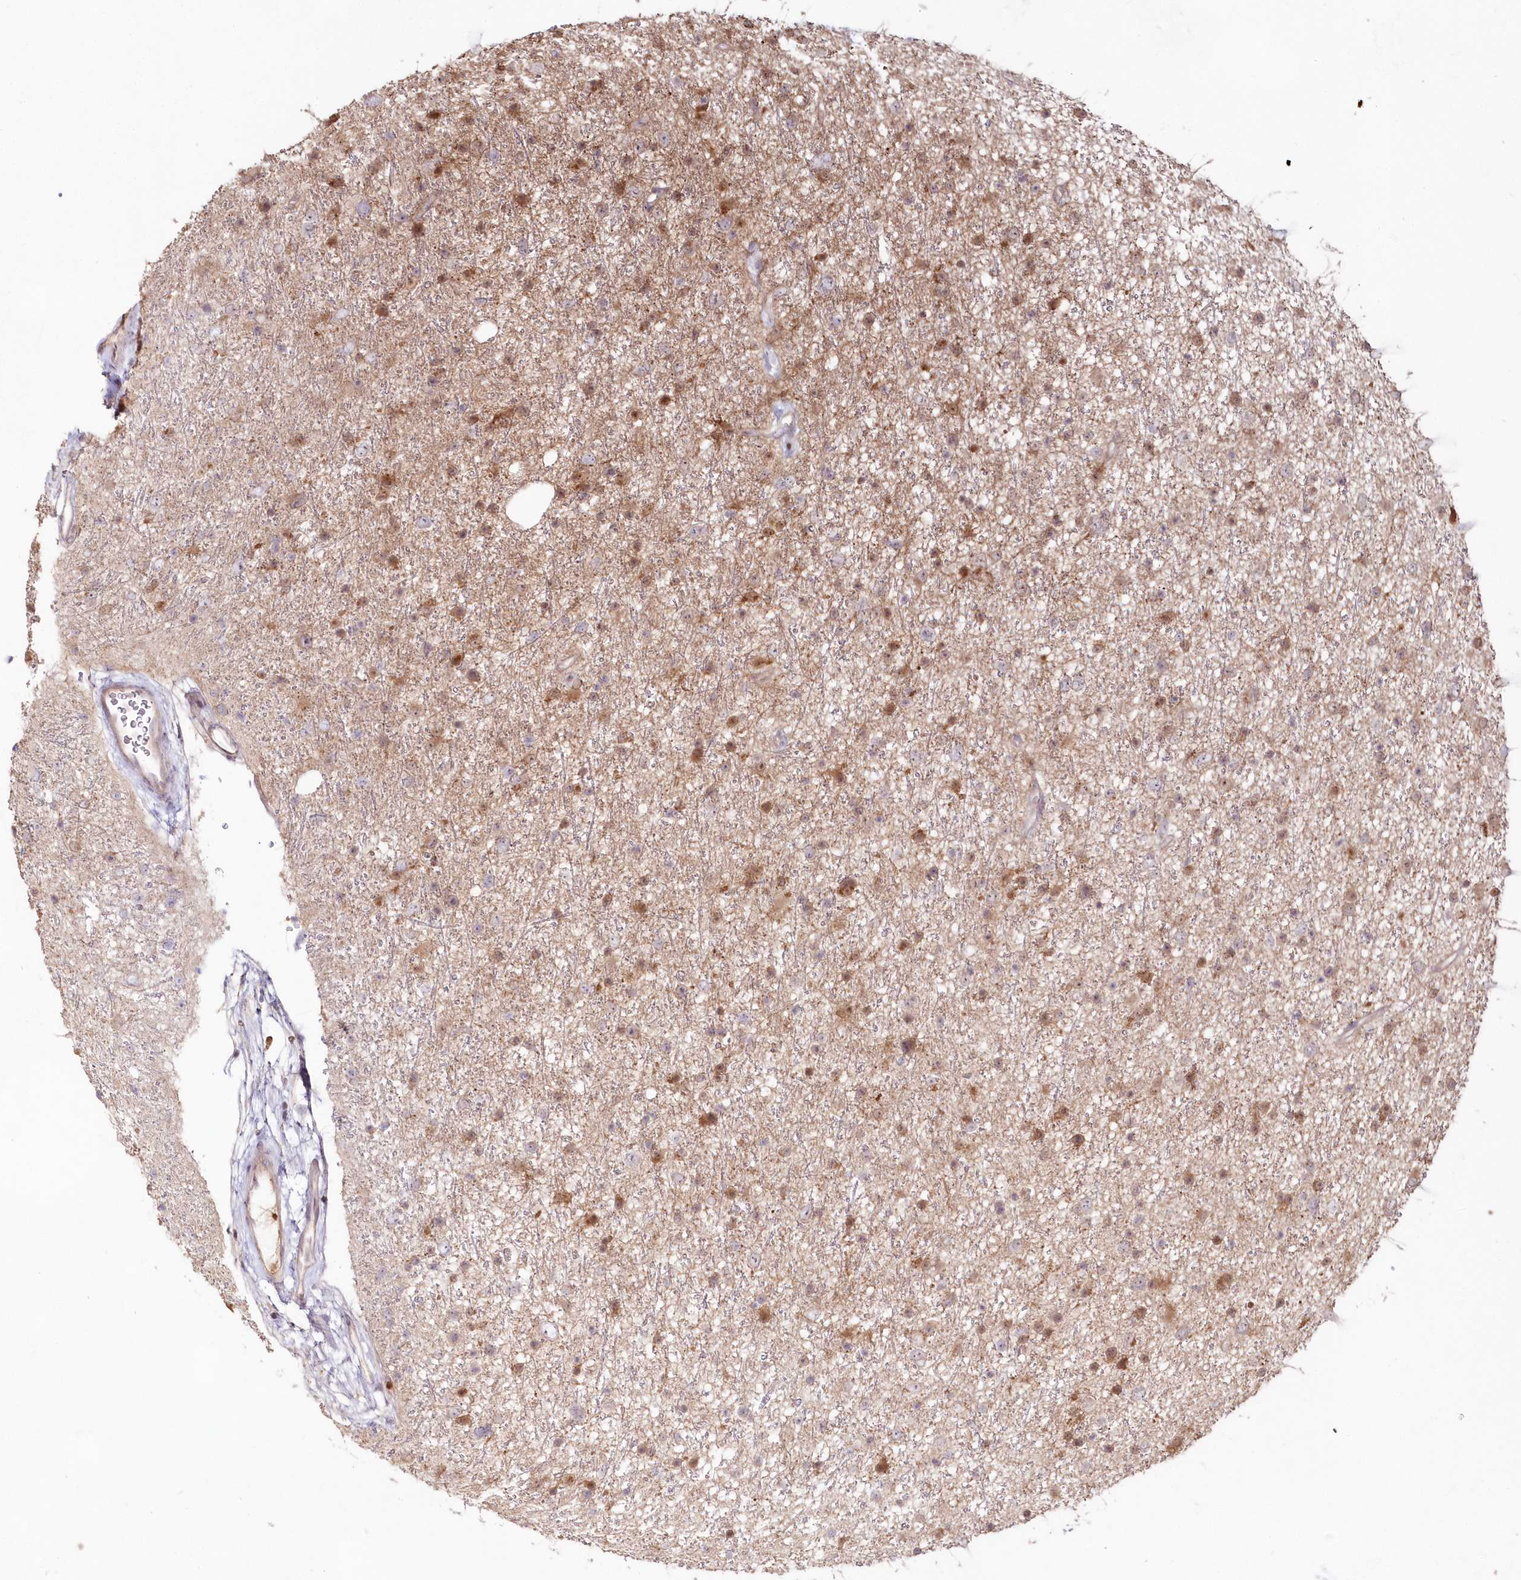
{"staining": {"intensity": "moderate", "quantity": "<25%", "location": "cytoplasmic/membranous"}, "tissue": "glioma", "cell_type": "Tumor cells", "image_type": "cancer", "snomed": [{"axis": "morphology", "description": "Glioma, malignant, Low grade"}, {"axis": "topography", "description": "Cerebral cortex"}], "caption": "Malignant glioma (low-grade) tissue exhibits moderate cytoplasmic/membranous staining in approximately <25% of tumor cells, visualized by immunohistochemistry.", "gene": "IMPA1", "patient": {"sex": "female", "age": 39}}